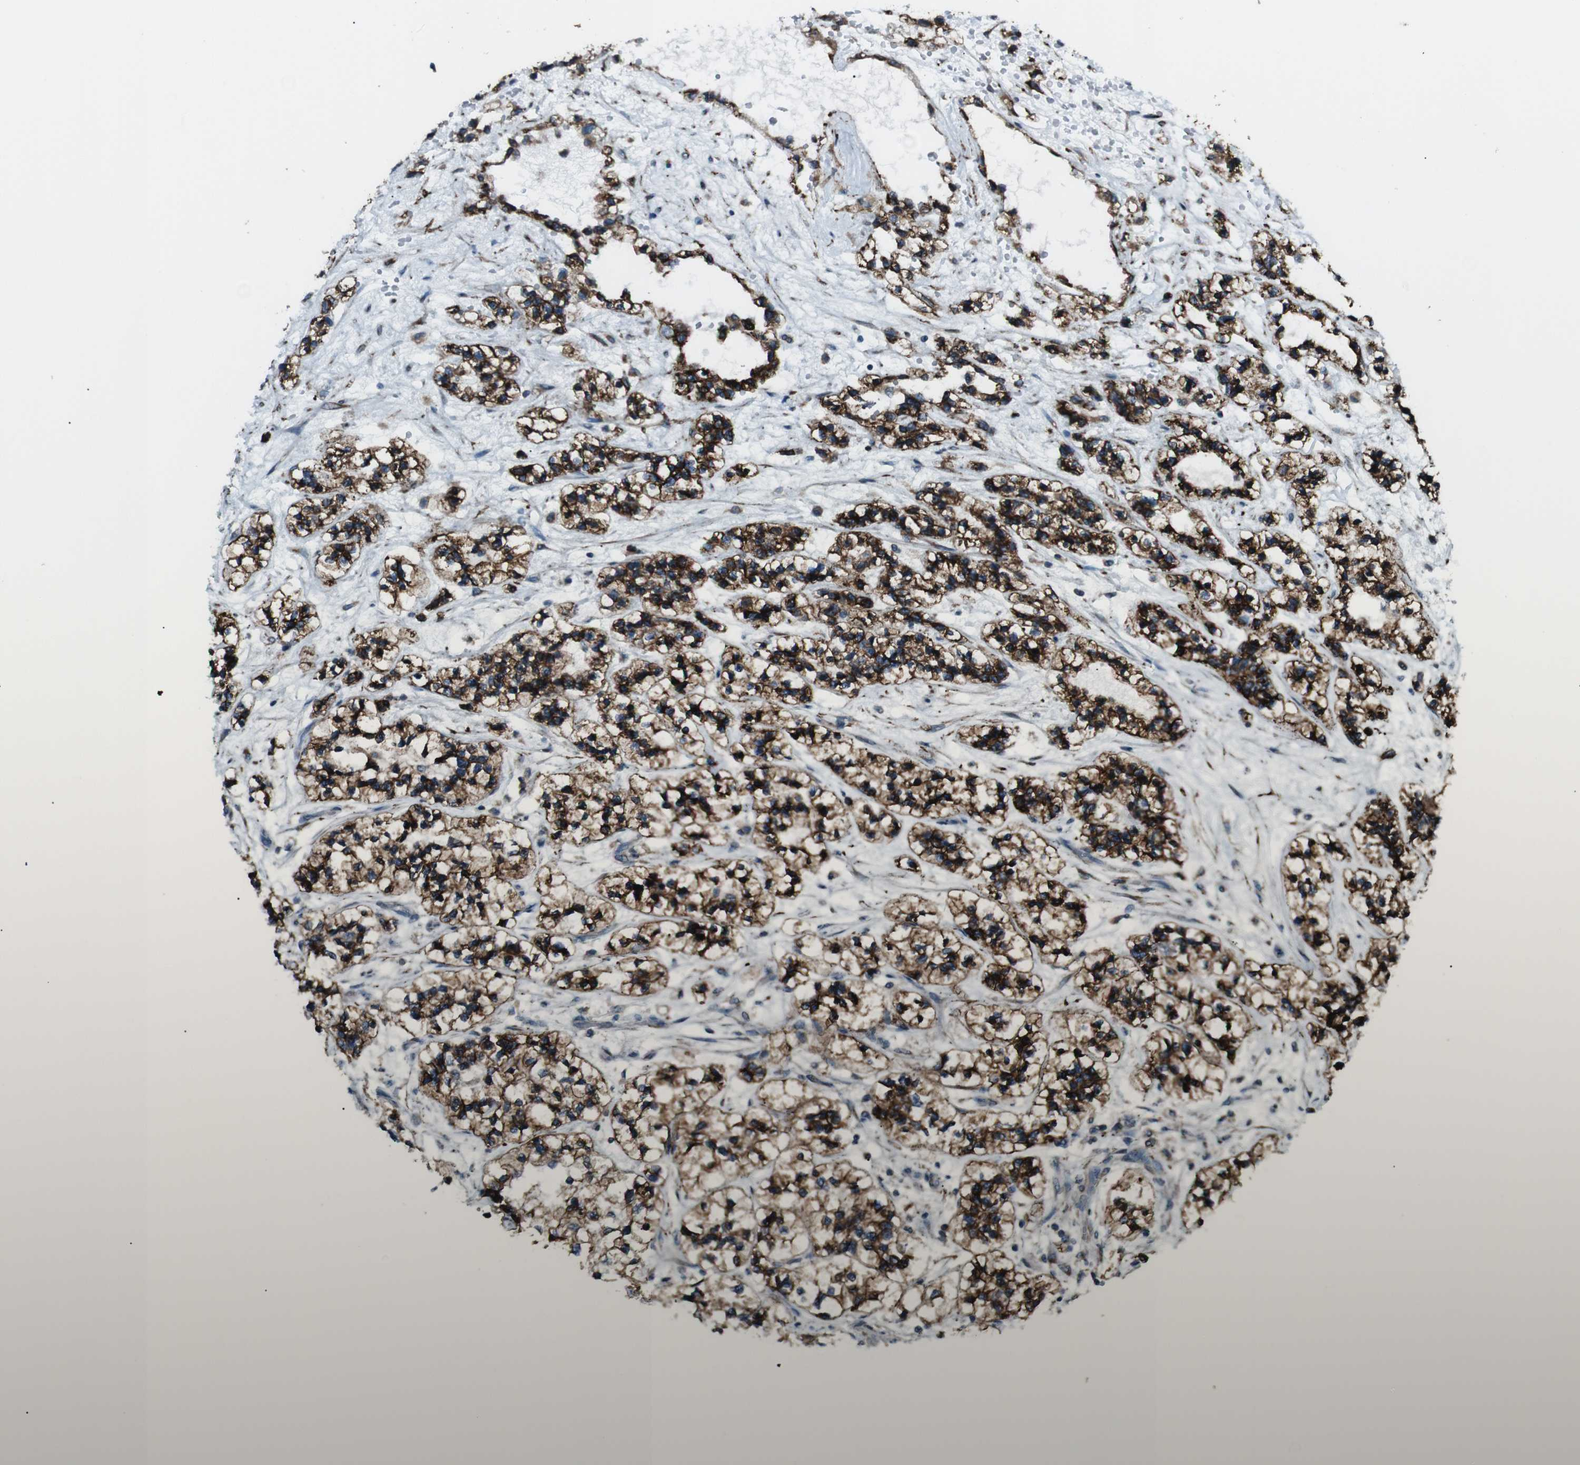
{"staining": {"intensity": "strong", "quantity": ">75%", "location": "cytoplasmic/membranous"}, "tissue": "renal cancer", "cell_type": "Tumor cells", "image_type": "cancer", "snomed": [{"axis": "morphology", "description": "Adenocarcinoma, NOS"}, {"axis": "topography", "description": "Kidney"}], "caption": "Renal cancer (adenocarcinoma) tissue shows strong cytoplasmic/membranous expression in about >75% of tumor cells", "gene": "LNPK", "patient": {"sex": "female", "age": 57}}